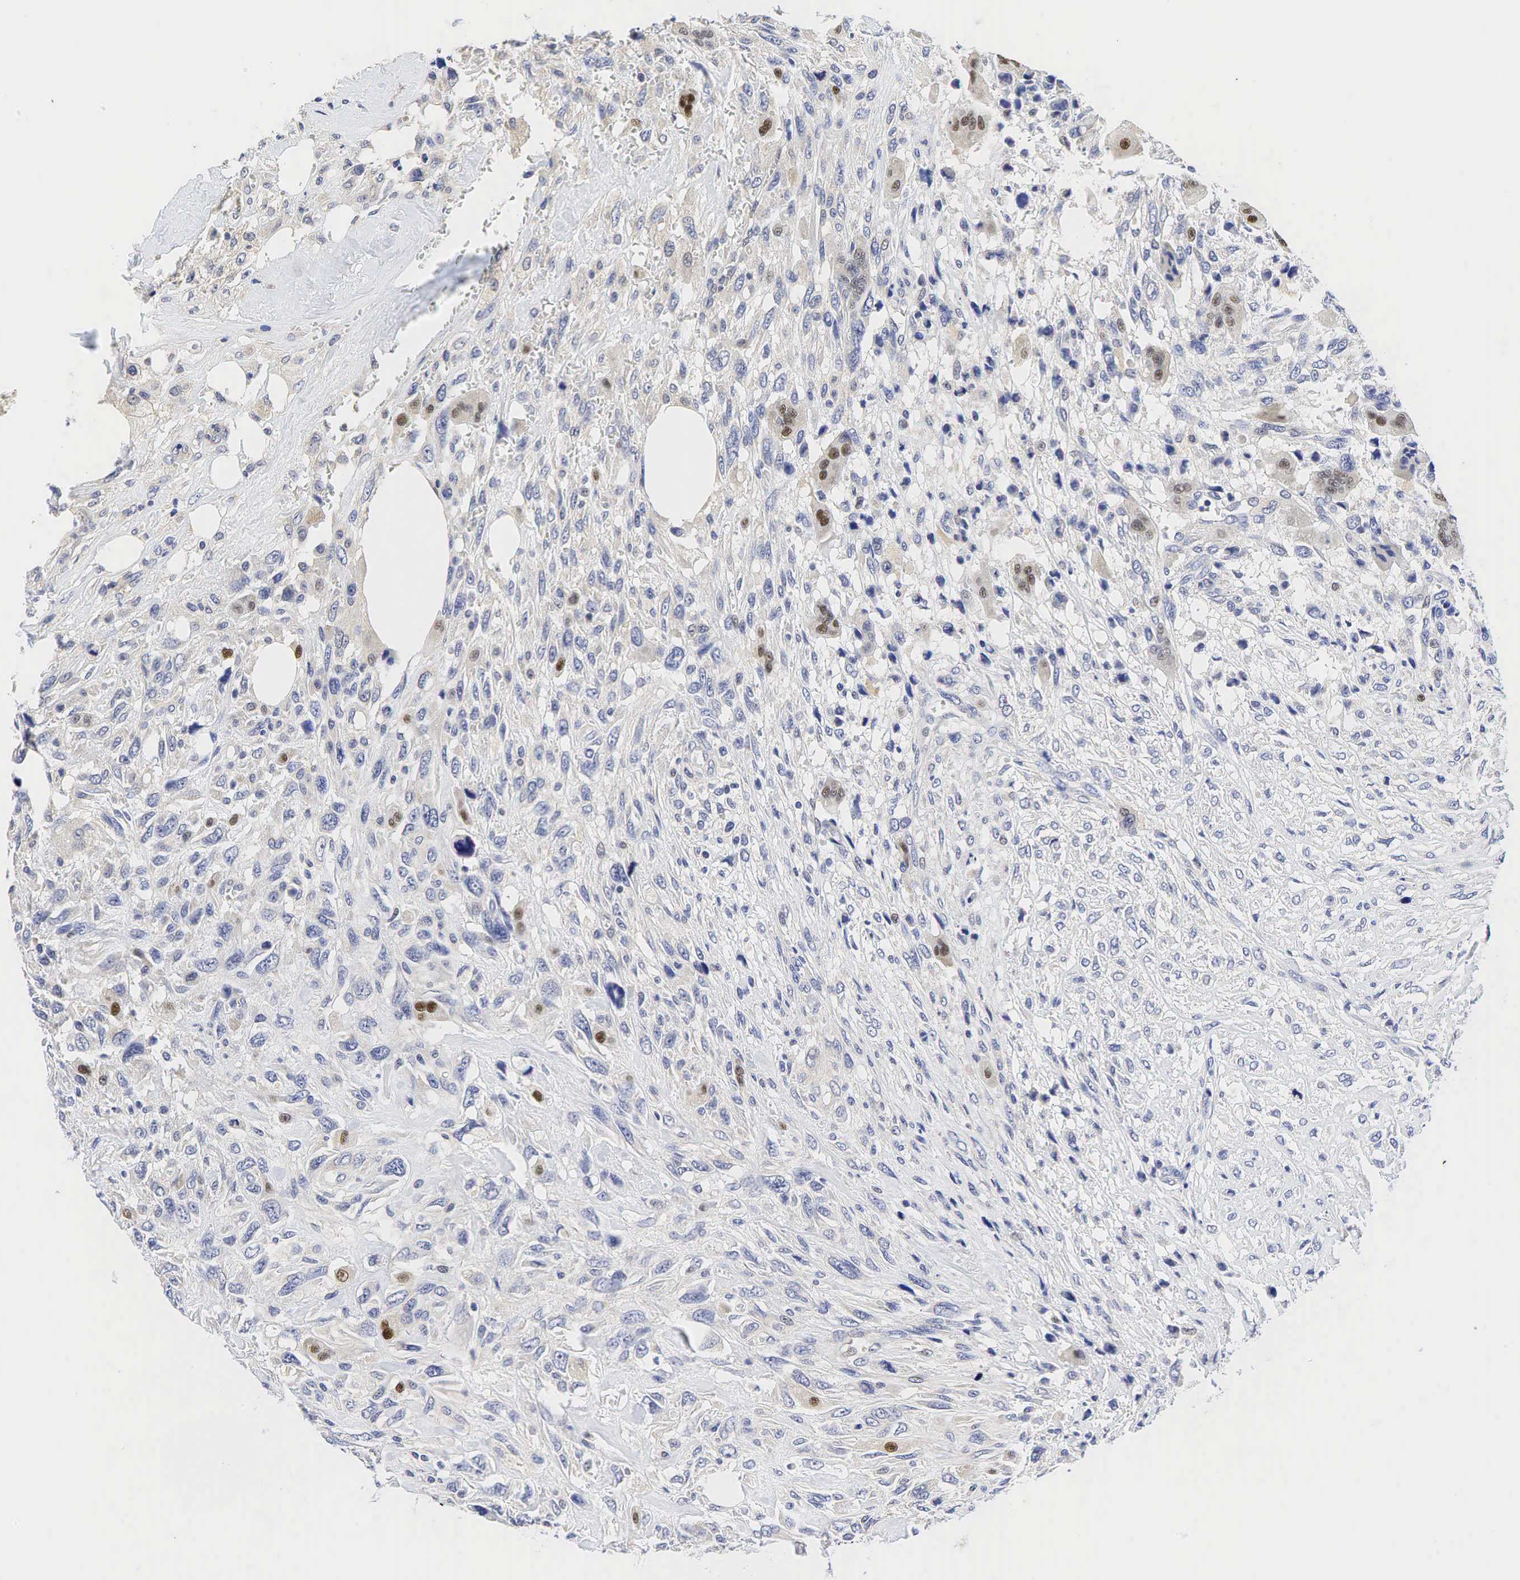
{"staining": {"intensity": "moderate", "quantity": "<25%", "location": "nuclear"}, "tissue": "breast cancer", "cell_type": "Tumor cells", "image_type": "cancer", "snomed": [{"axis": "morphology", "description": "Neoplasm, malignant, NOS"}, {"axis": "topography", "description": "Breast"}], "caption": "Breast cancer was stained to show a protein in brown. There is low levels of moderate nuclear expression in about <25% of tumor cells. (Brightfield microscopy of DAB IHC at high magnification).", "gene": "CCND1", "patient": {"sex": "female", "age": 50}}